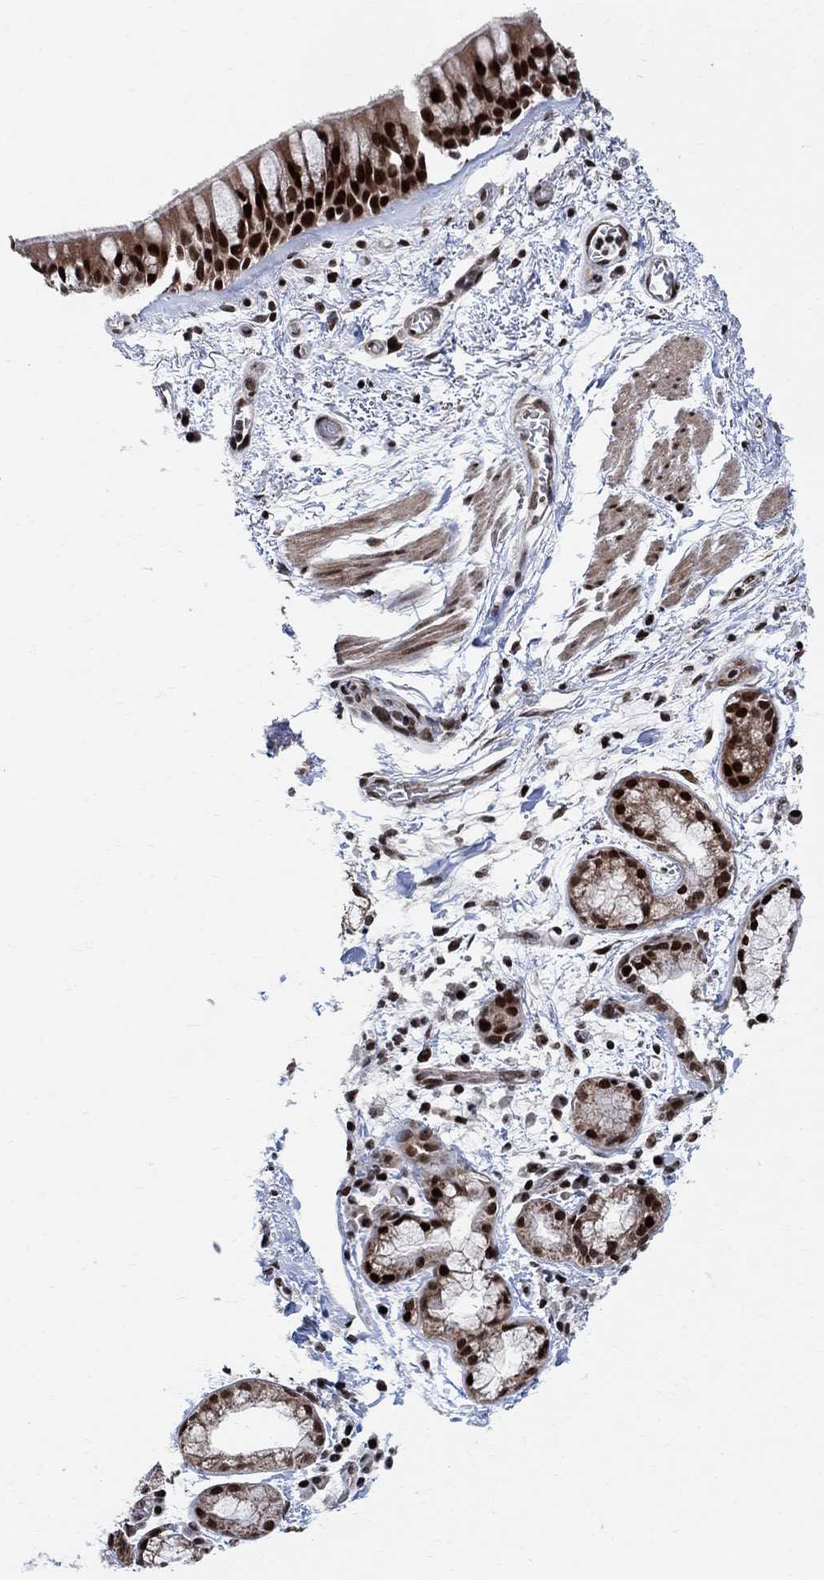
{"staining": {"intensity": "strong", "quantity": ">75%", "location": "nuclear"}, "tissue": "bronchus", "cell_type": "Respiratory epithelial cells", "image_type": "normal", "snomed": [{"axis": "morphology", "description": "Normal tissue, NOS"}, {"axis": "topography", "description": "Bronchus"}, {"axis": "topography", "description": "Lung"}], "caption": "Benign bronchus demonstrates strong nuclear staining in approximately >75% of respiratory epithelial cells, visualized by immunohistochemistry. (IHC, brightfield microscopy, high magnification).", "gene": "E4F1", "patient": {"sex": "female", "age": 57}}